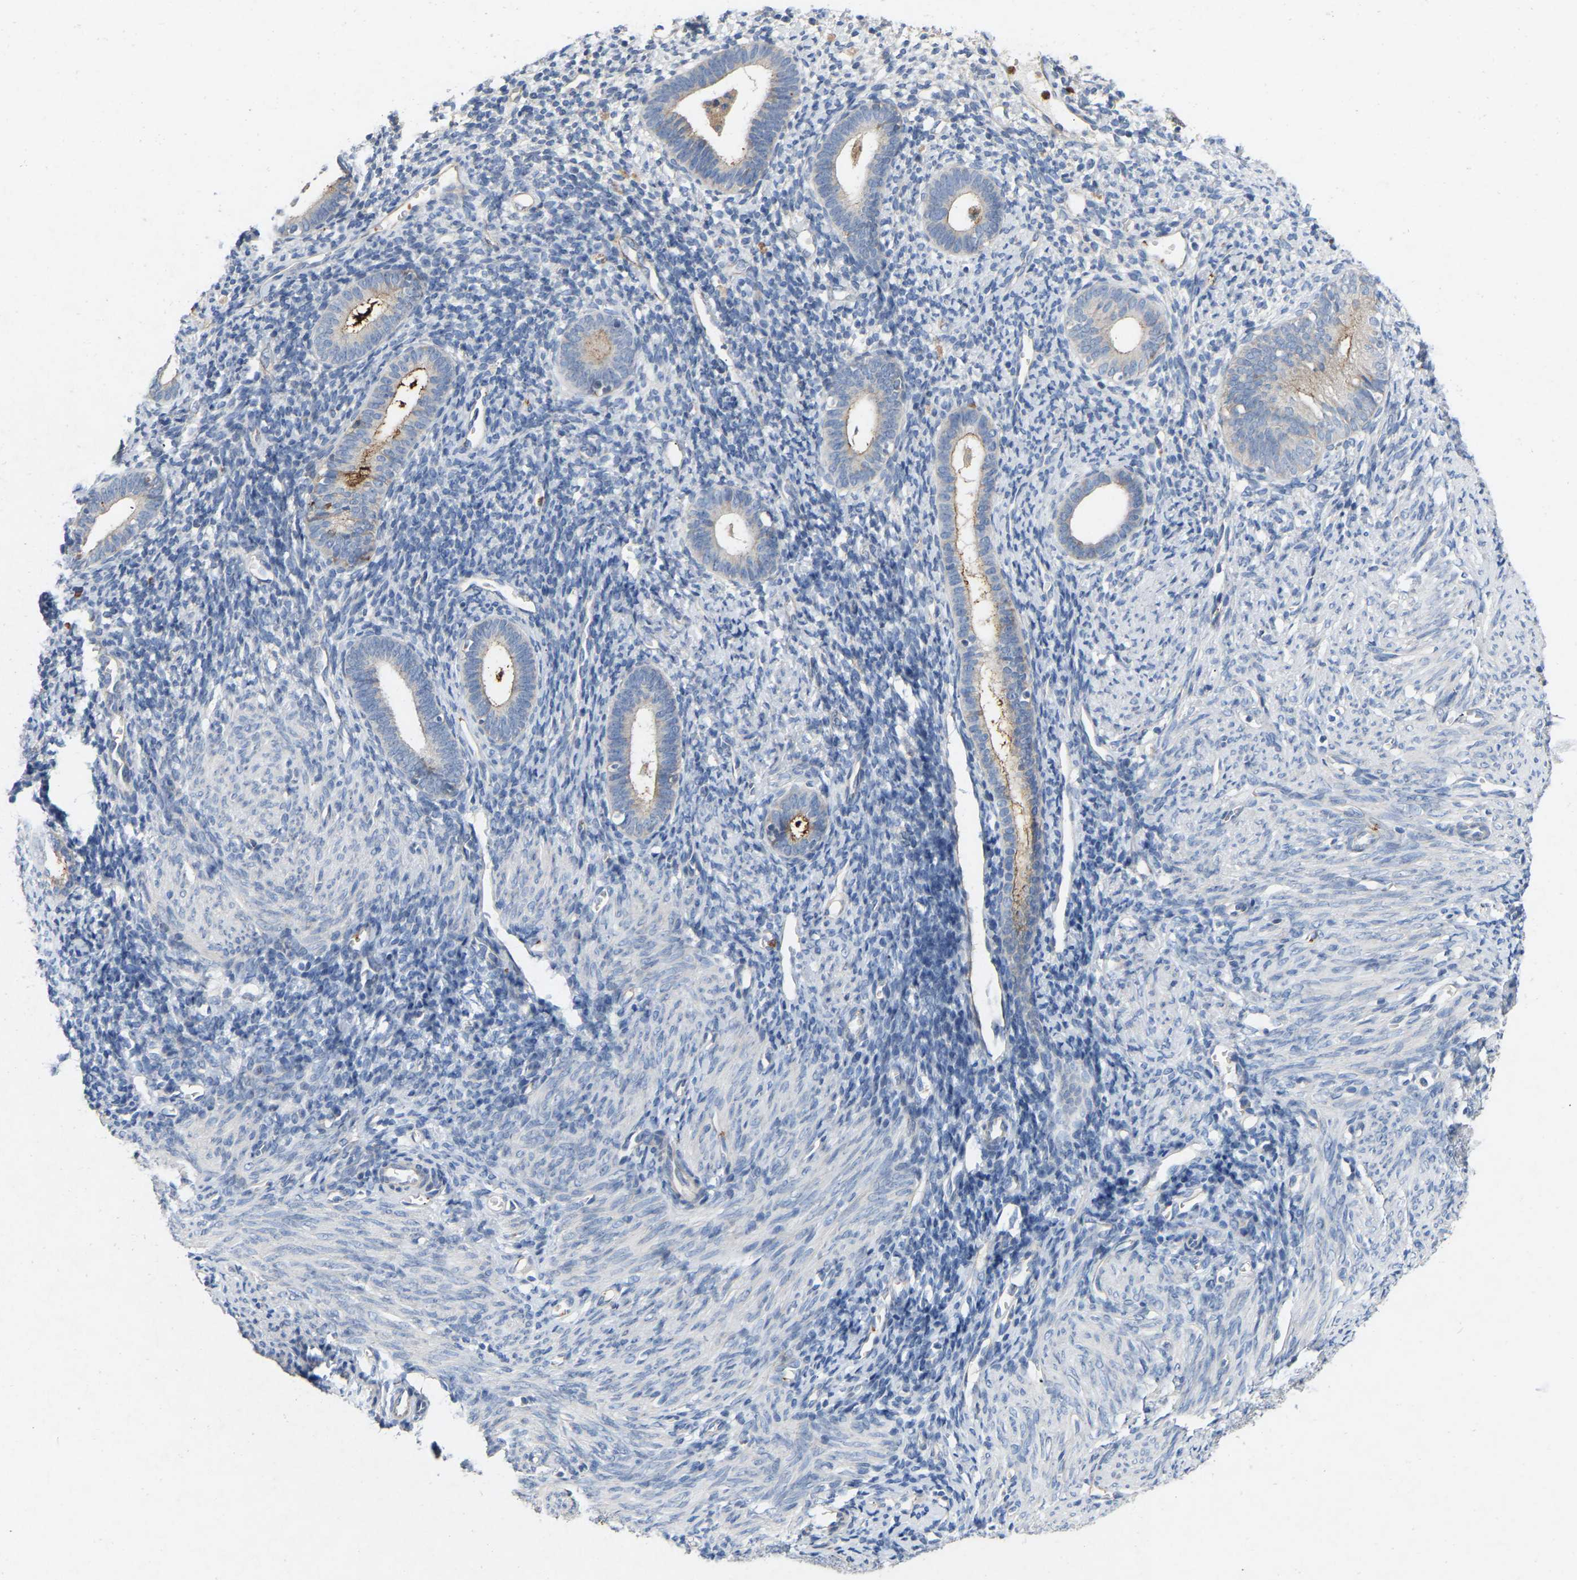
{"staining": {"intensity": "negative", "quantity": "none", "location": "none"}, "tissue": "endometrium", "cell_type": "Cells in endometrial stroma", "image_type": "normal", "snomed": [{"axis": "morphology", "description": "Normal tissue, NOS"}, {"axis": "morphology", "description": "Adenocarcinoma, NOS"}, {"axis": "topography", "description": "Endometrium"}], "caption": "Cells in endometrial stroma are negative for protein expression in unremarkable human endometrium. (DAB (3,3'-diaminobenzidine) immunohistochemistry (IHC) visualized using brightfield microscopy, high magnification).", "gene": "RHEB", "patient": {"sex": "female", "age": 57}}